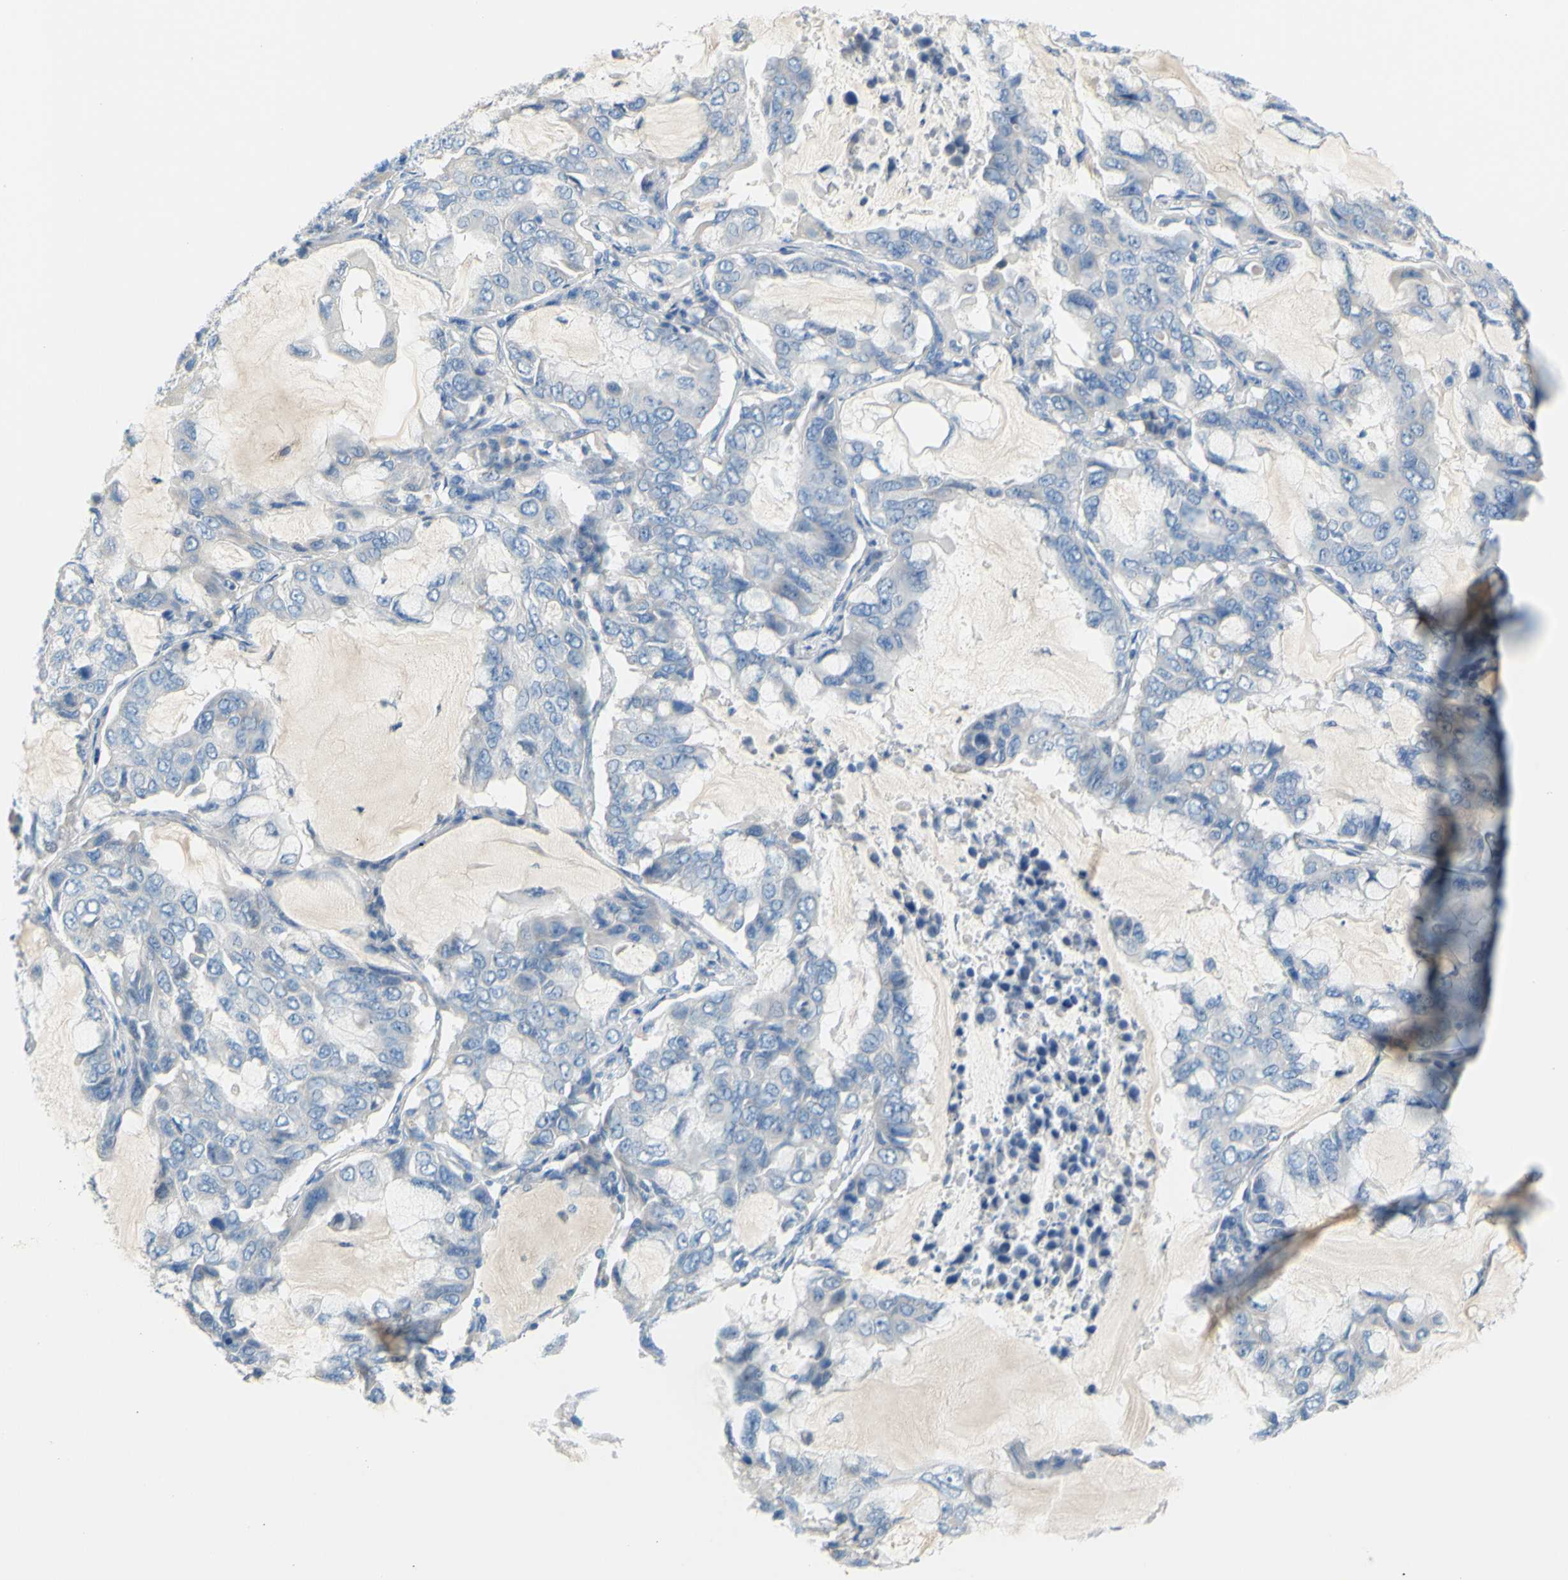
{"staining": {"intensity": "negative", "quantity": "none", "location": "none"}, "tissue": "lung cancer", "cell_type": "Tumor cells", "image_type": "cancer", "snomed": [{"axis": "morphology", "description": "Adenocarcinoma, NOS"}, {"axis": "topography", "description": "Lung"}], "caption": "This is a histopathology image of IHC staining of adenocarcinoma (lung), which shows no staining in tumor cells.", "gene": "SLC1A2", "patient": {"sex": "male", "age": 64}}